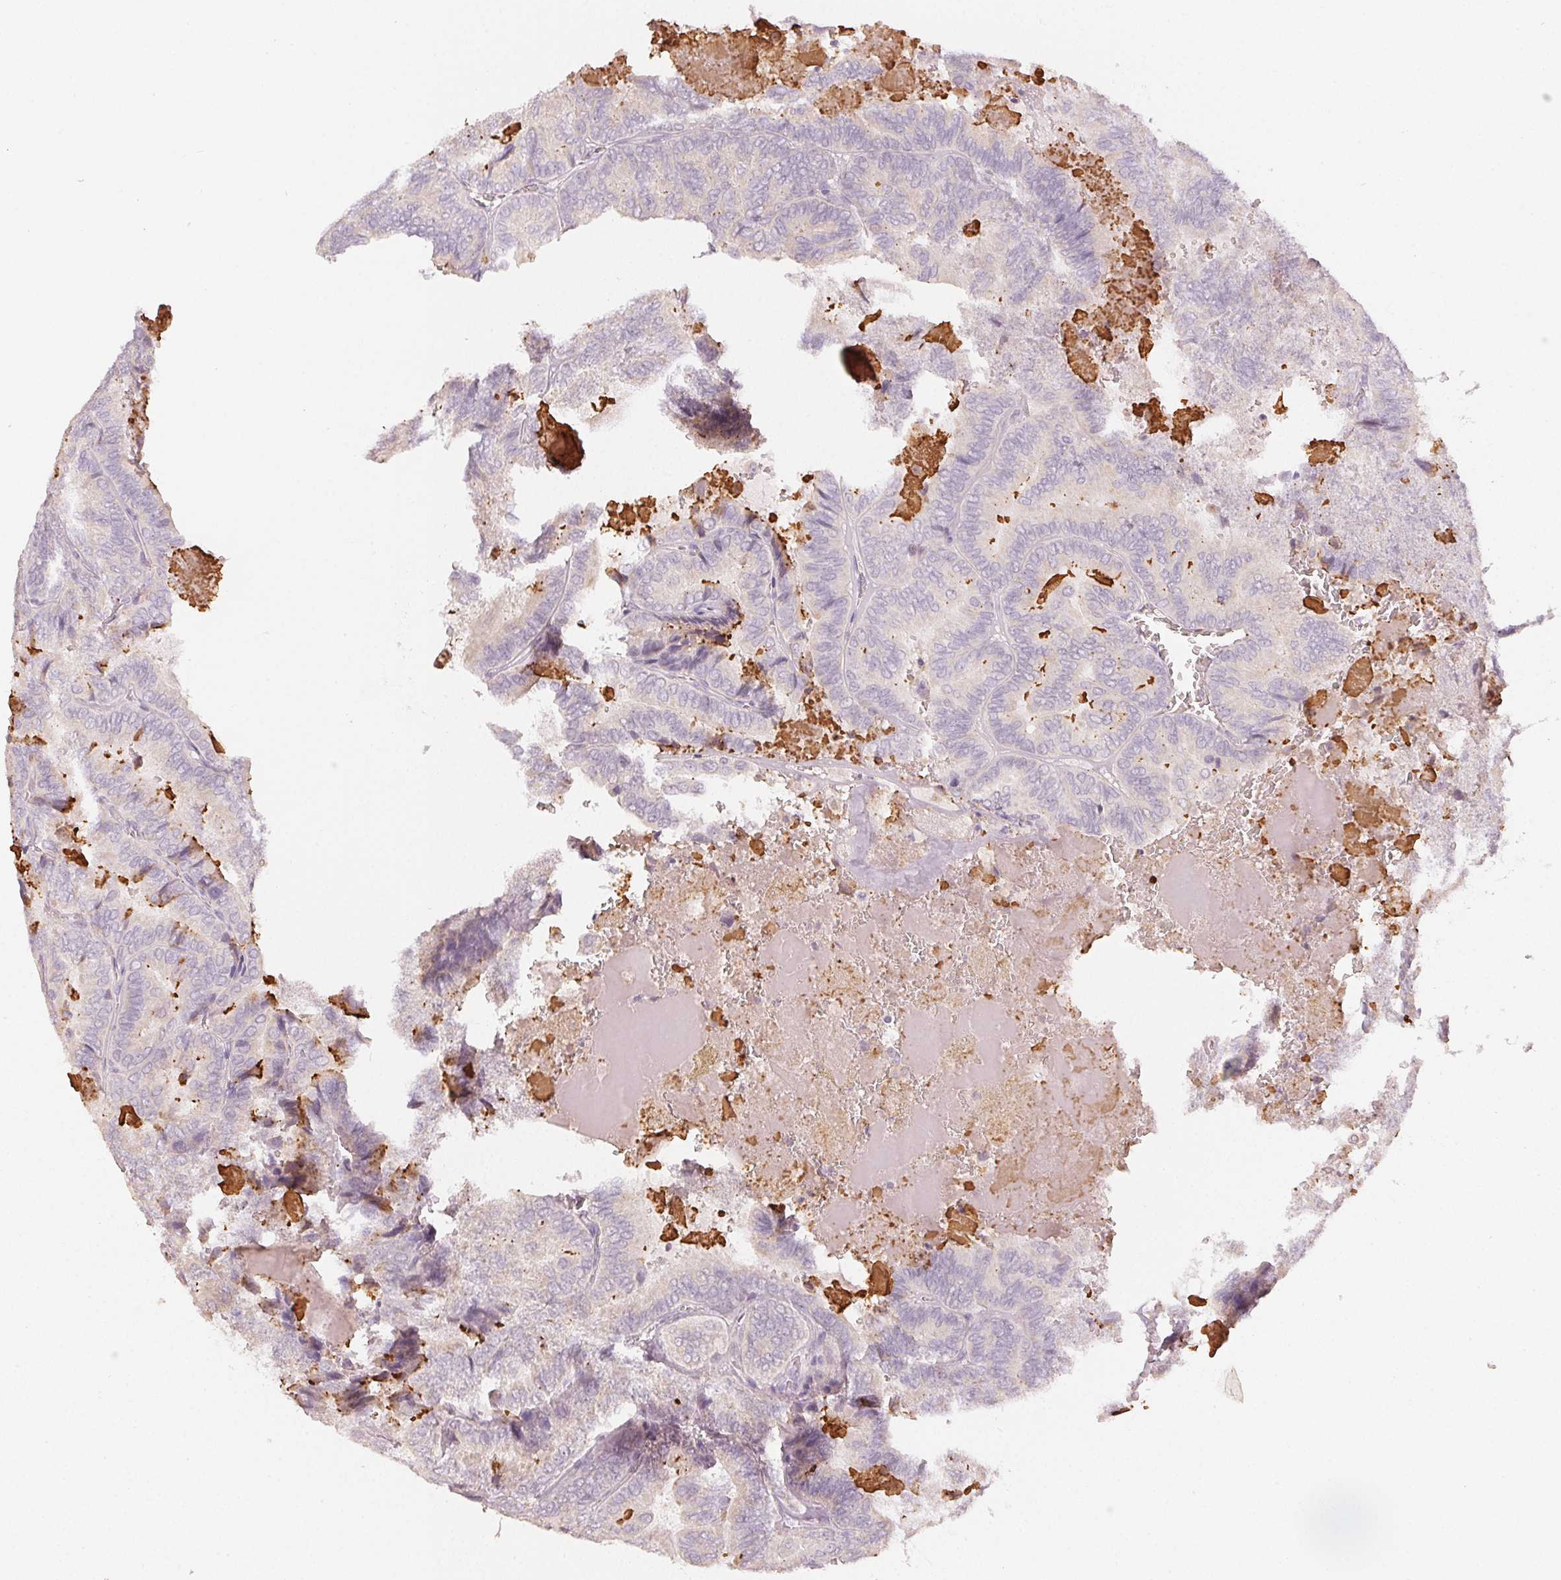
{"staining": {"intensity": "negative", "quantity": "none", "location": "none"}, "tissue": "thyroid cancer", "cell_type": "Tumor cells", "image_type": "cancer", "snomed": [{"axis": "morphology", "description": "Papillary adenocarcinoma, NOS"}, {"axis": "topography", "description": "Thyroid gland"}], "caption": "DAB immunohistochemical staining of human papillary adenocarcinoma (thyroid) shows no significant positivity in tumor cells.", "gene": "LVRN", "patient": {"sex": "female", "age": 75}}